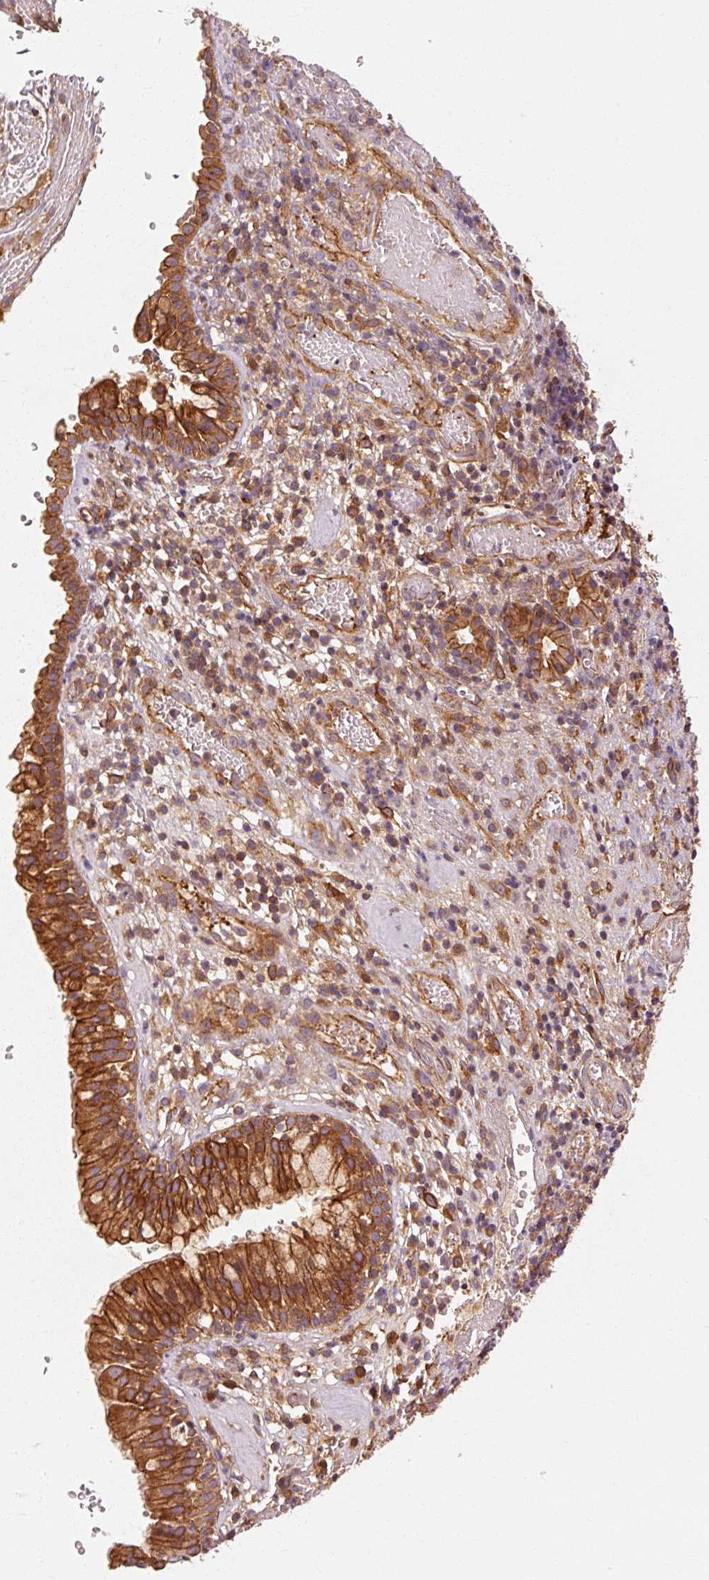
{"staining": {"intensity": "strong", "quantity": ">75%", "location": "cytoplasmic/membranous"}, "tissue": "nasopharynx", "cell_type": "Respiratory epithelial cells", "image_type": "normal", "snomed": [{"axis": "morphology", "description": "Normal tissue, NOS"}, {"axis": "topography", "description": "Nasopharynx"}], "caption": "Protein staining displays strong cytoplasmic/membranous positivity in about >75% of respiratory epithelial cells in benign nasopharynx.", "gene": "CTNNA1", "patient": {"sex": "male", "age": 65}}